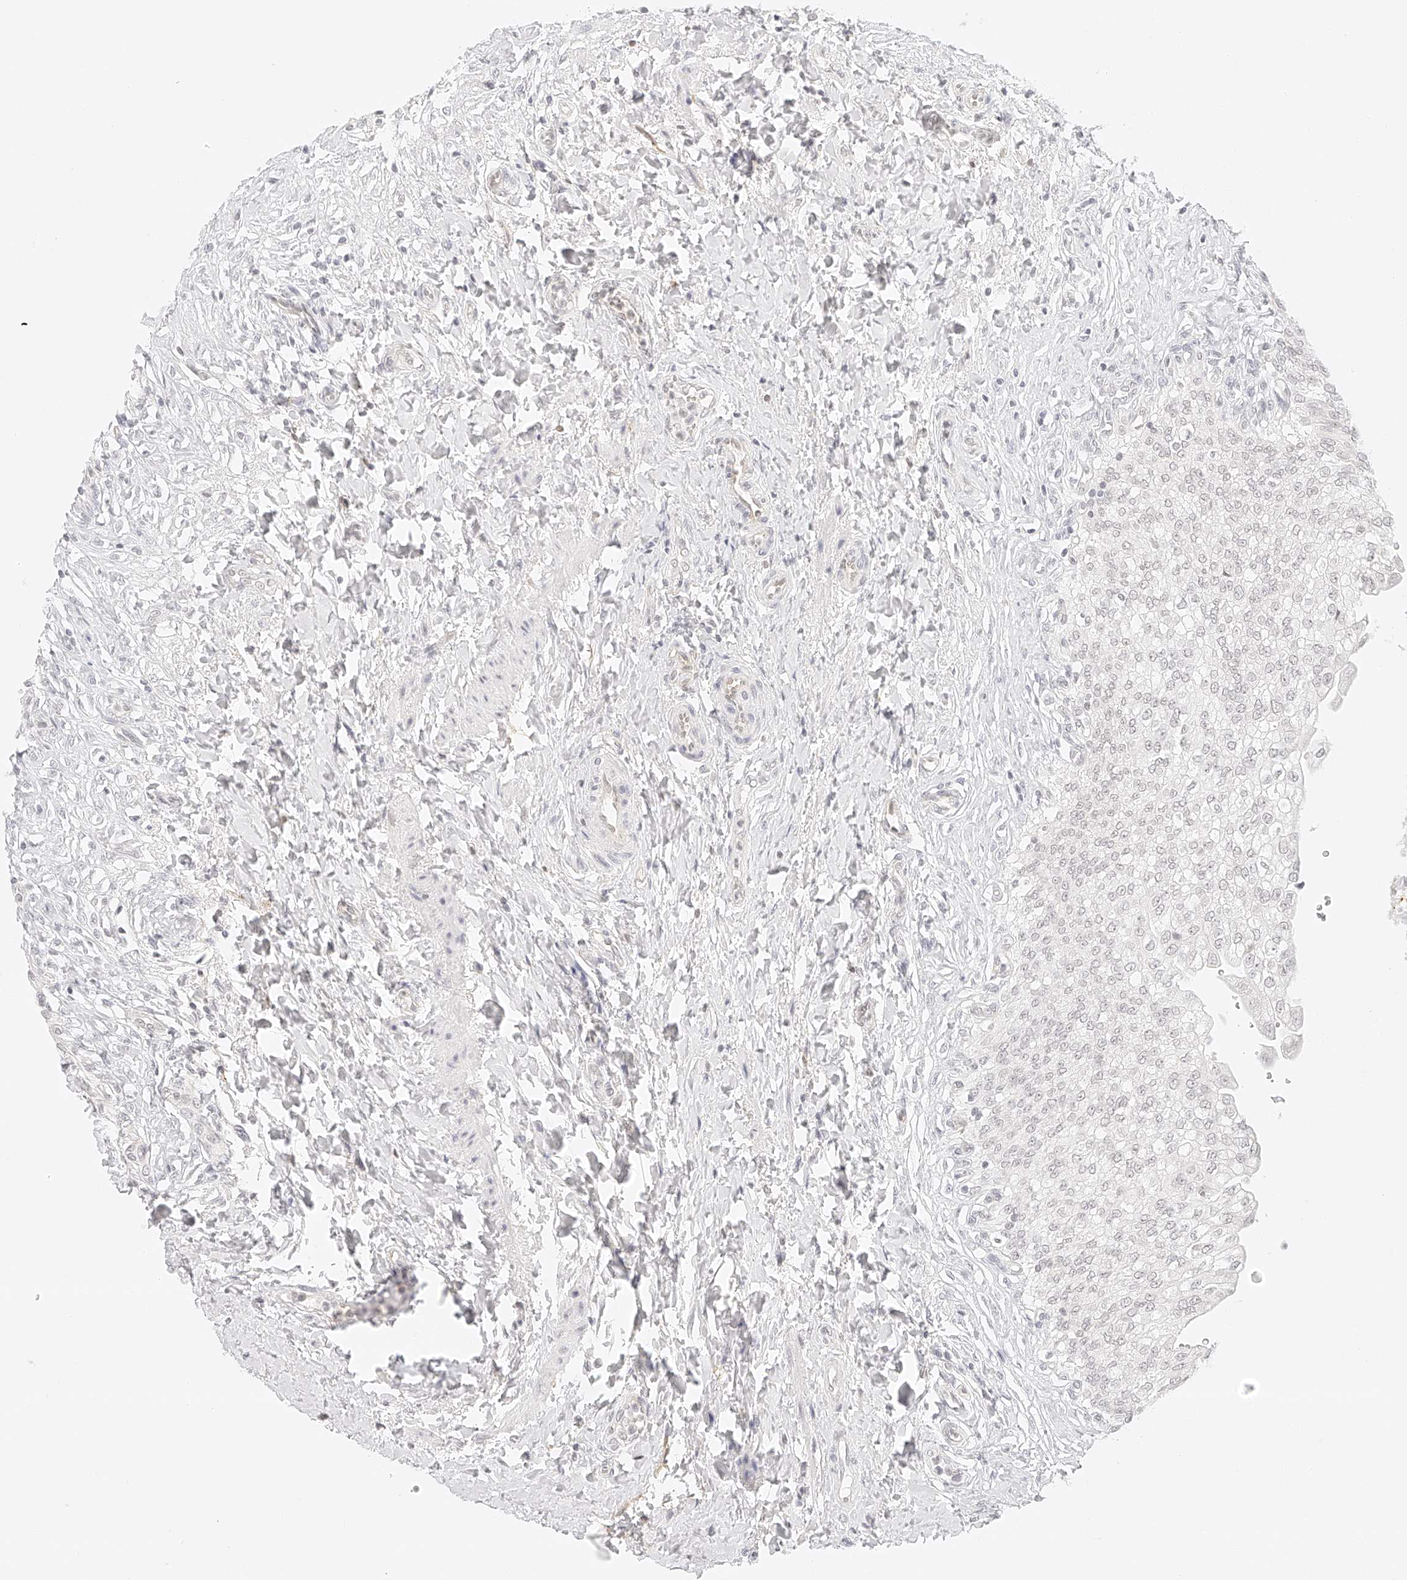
{"staining": {"intensity": "negative", "quantity": "none", "location": "none"}, "tissue": "urinary bladder", "cell_type": "Urothelial cells", "image_type": "normal", "snomed": [{"axis": "morphology", "description": "Urothelial carcinoma, High grade"}, {"axis": "topography", "description": "Urinary bladder"}], "caption": "Urothelial cells are negative for protein expression in benign human urinary bladder. (Stains: DAB (3,3'-diaminobenzidine) immunohistochemistry with hematoxylin counter stain, Microscopy: brightfield microscopy at high magnification).", "gene": "ZFP69", "patient": {"sex": "male", "age": 46}}